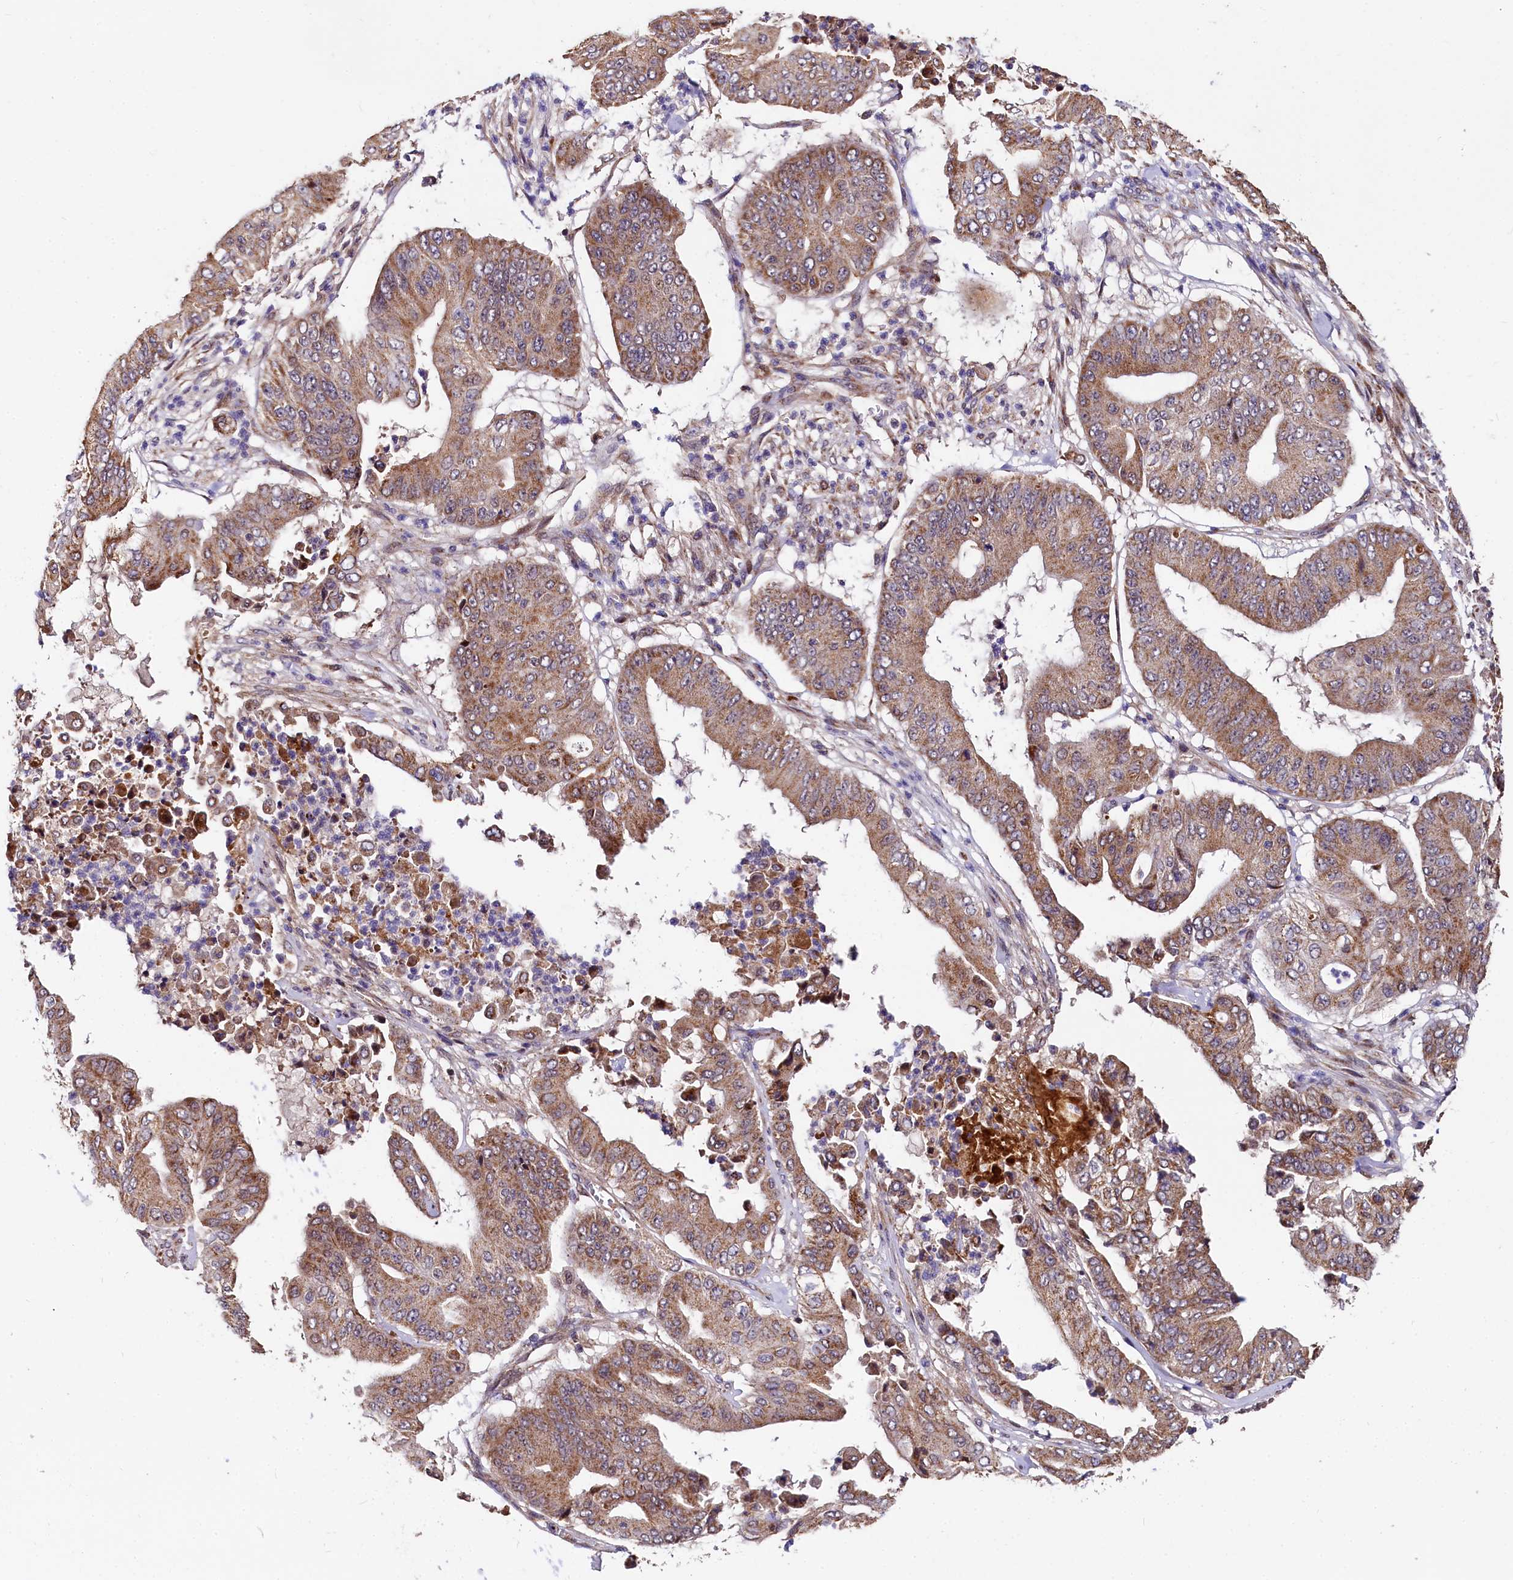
{"staining": {"intensity": "moderate", "quantity": ">75%", "location": "cytoplasmic/membranous"}, "tissue": "pancreatic cancer", "cell_type": "Tumor cells", "image_type": "cancer", "snomed": [{"axis": "morphology", "description": "Adenocarcinoma, NOS"}, {"axis": "topography", "description": "Pancreas"}], "caption": "DAB (3,3'-diaminobenzidine) immunohistochemical staining of adenocarcinoma (pancreatic) reveals moderate cytoplasmic/membranous protein staining in about >75% of tumor cells.", "gene": "SPRYD3", "patient": {"sex": "female", "age": 77}}